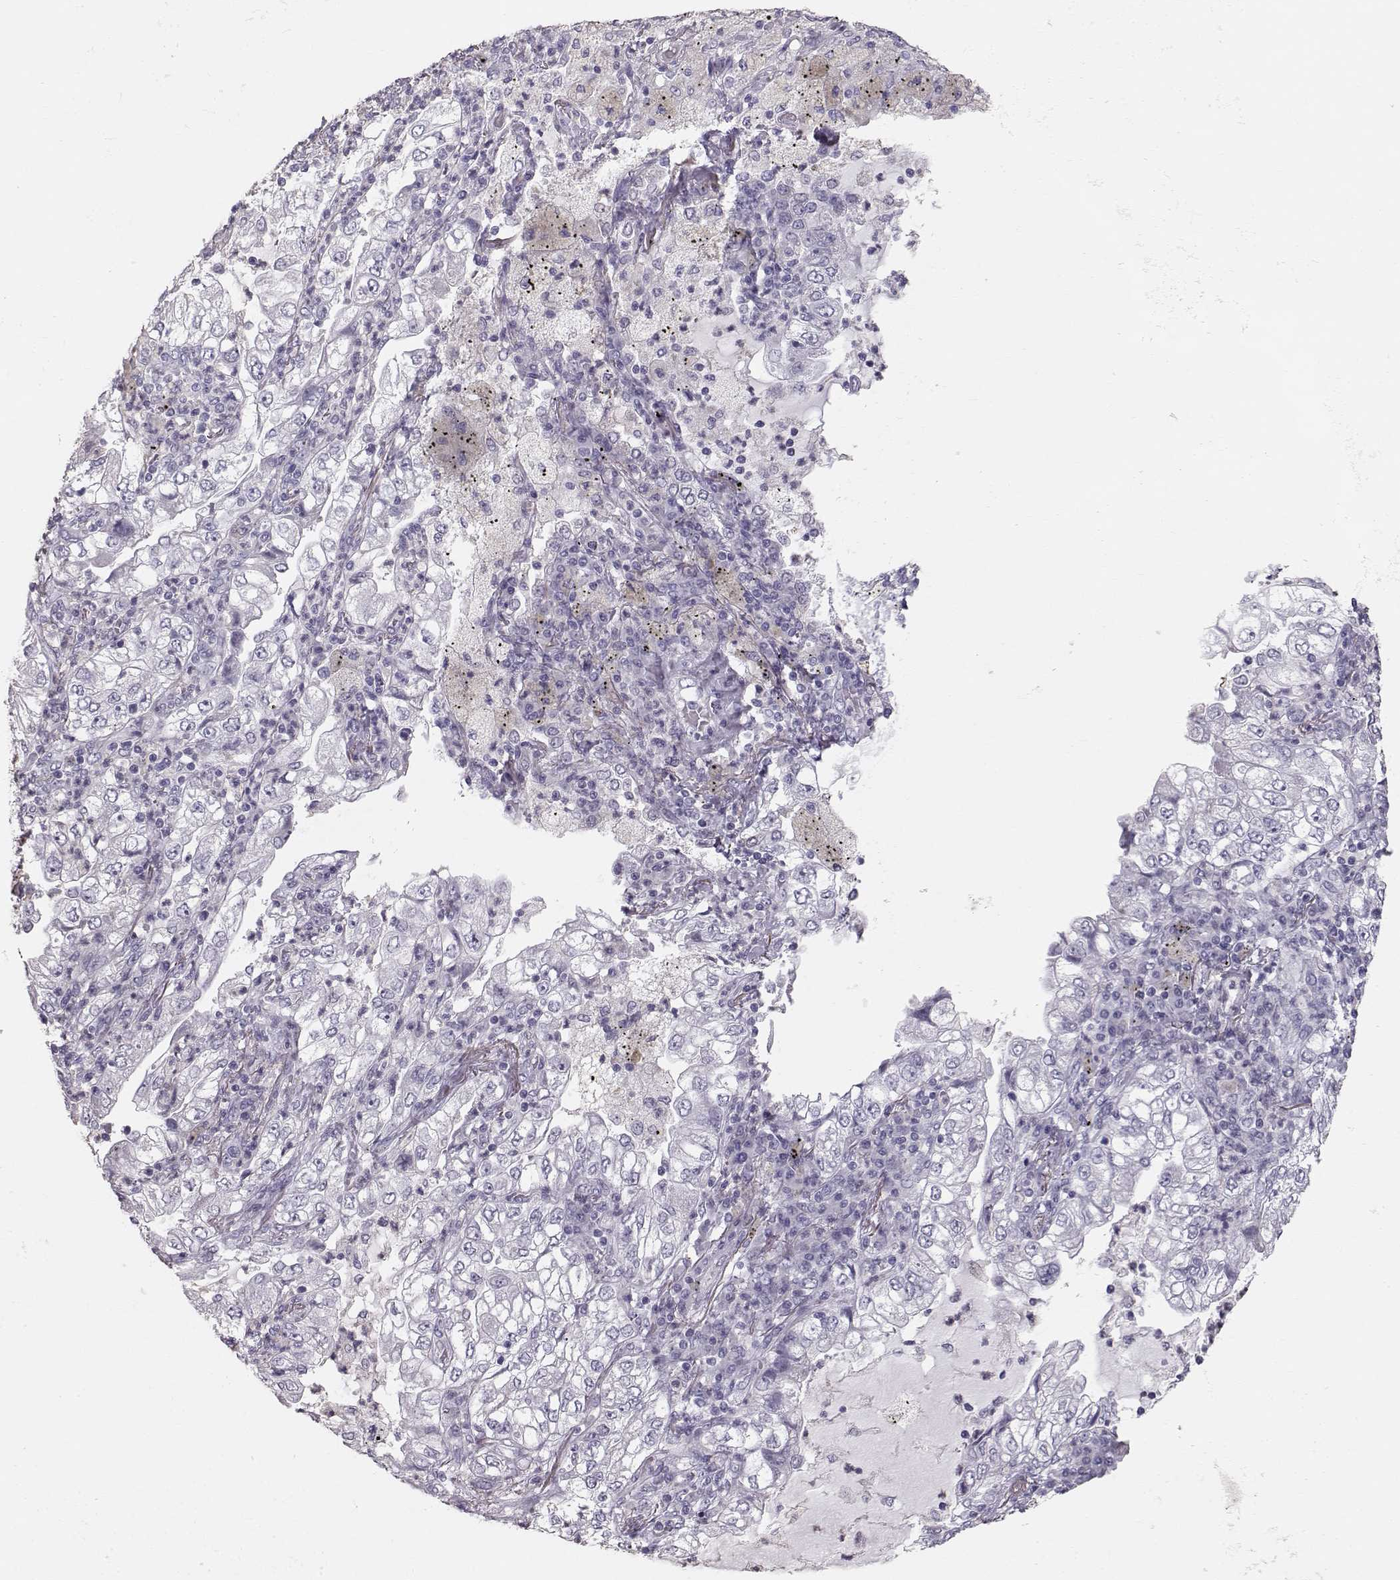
{"staining": {"intensity": "negative", "quantity": "none", "location": "none"}, "tissue": "lung cancer", "cell_type": "Tumor cells", "image_type": "cancer", "snomed": [{"axis": "morphology", "description": "Adenocarcinoma, NOS"}, {"axis": "topography", "description": "Lung"}], "caption": "Lung adenocarcinoma stained for a protein using immunohistochemistry (IHC) exhibits no expression tumor cells.", "gene": "POU1F1", "patient": {"sex": "female", "age": 73}}